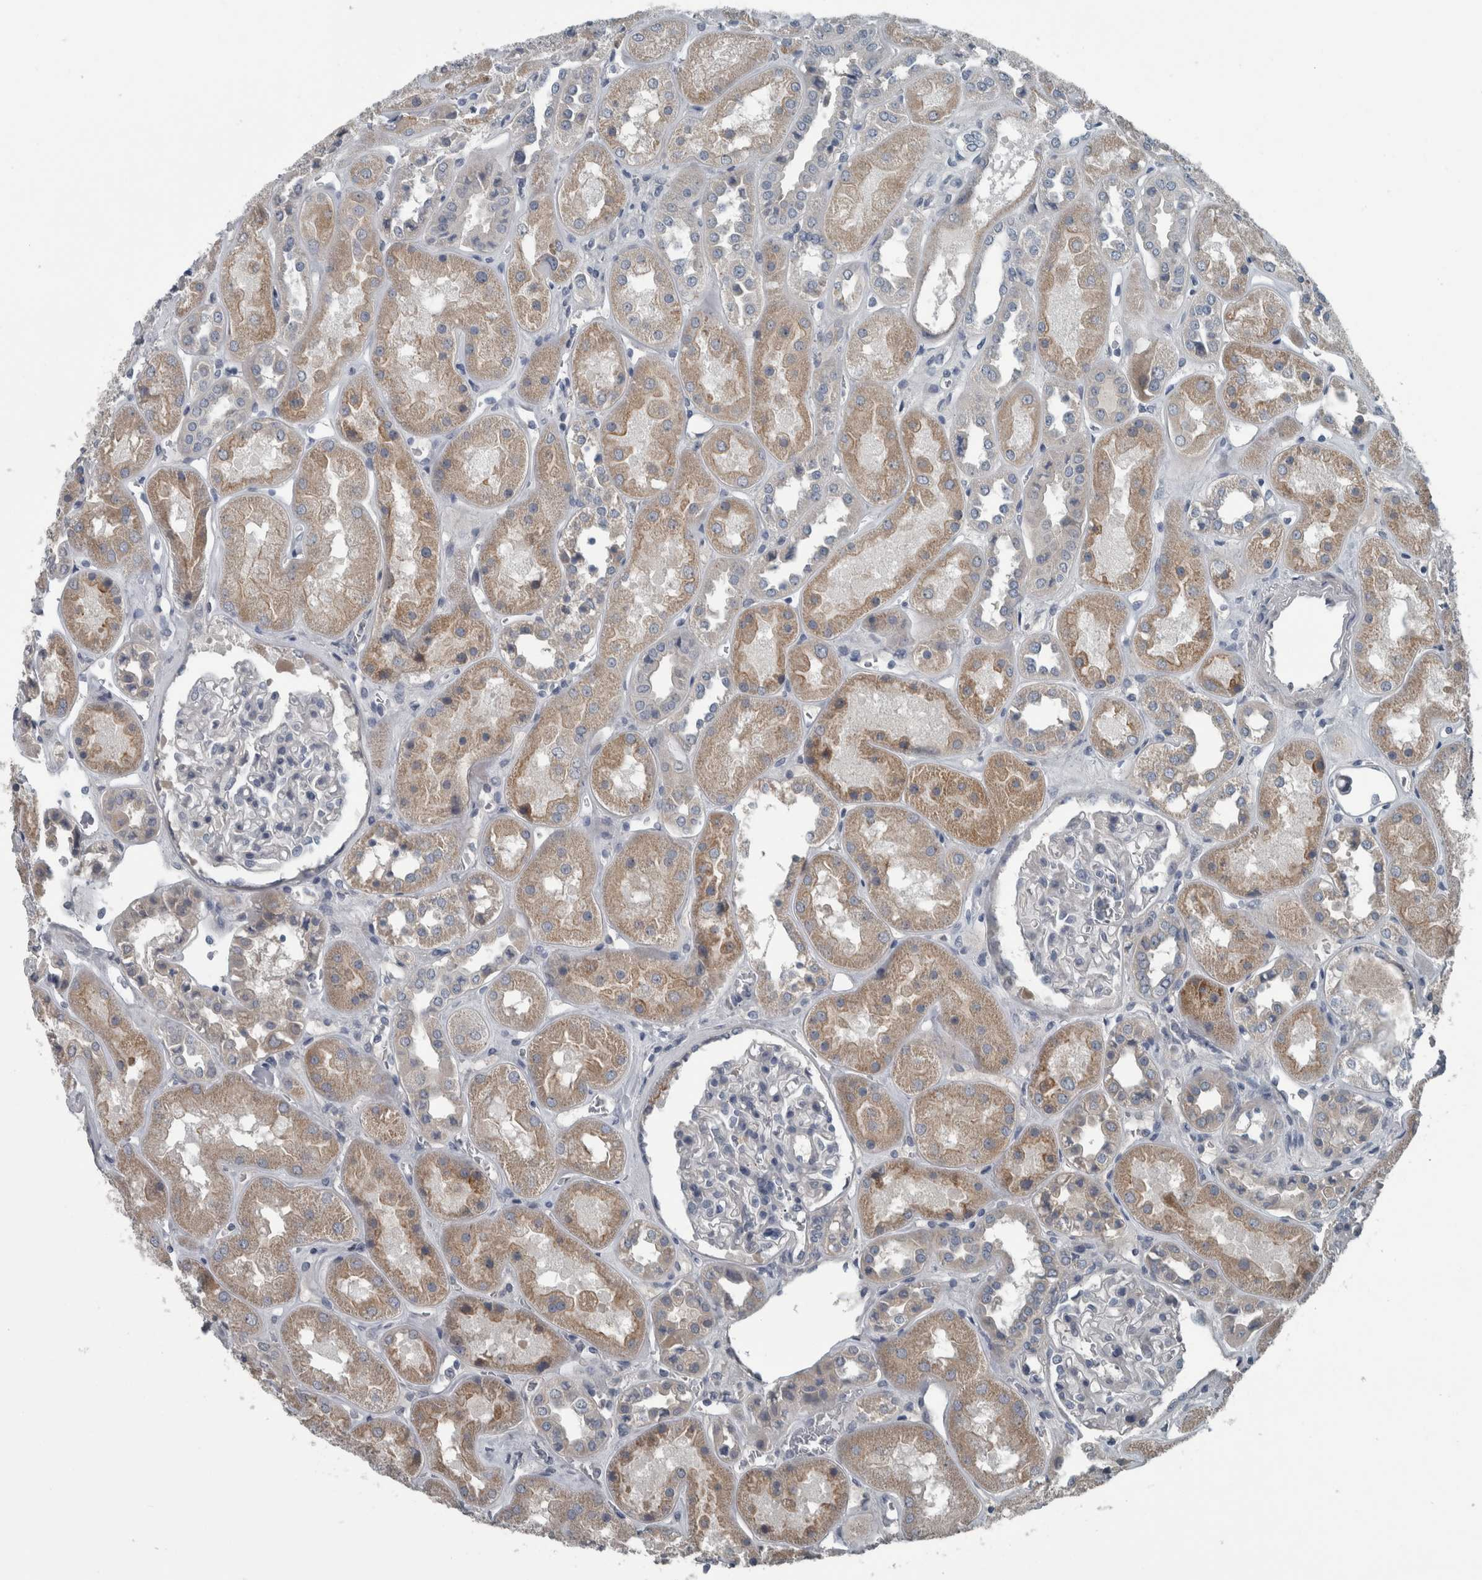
{"staining": {"intensity": "negative", "quantity": "none", "location": "none"}, "tissue": "kidney", "cell_type": "Cells in glomeruli", "image_type": "normal", "snomed": [{"axis": "morphology", "description": "Normal tissue, NOS"}, {"axis": "topography", "description": "Kidney"}], "caption": "The photomicrograph reveals no significant staining in cells in glomeruli of kidney.", "gene": "KRT20", "patient": {"sex": "male", "age": 70}}